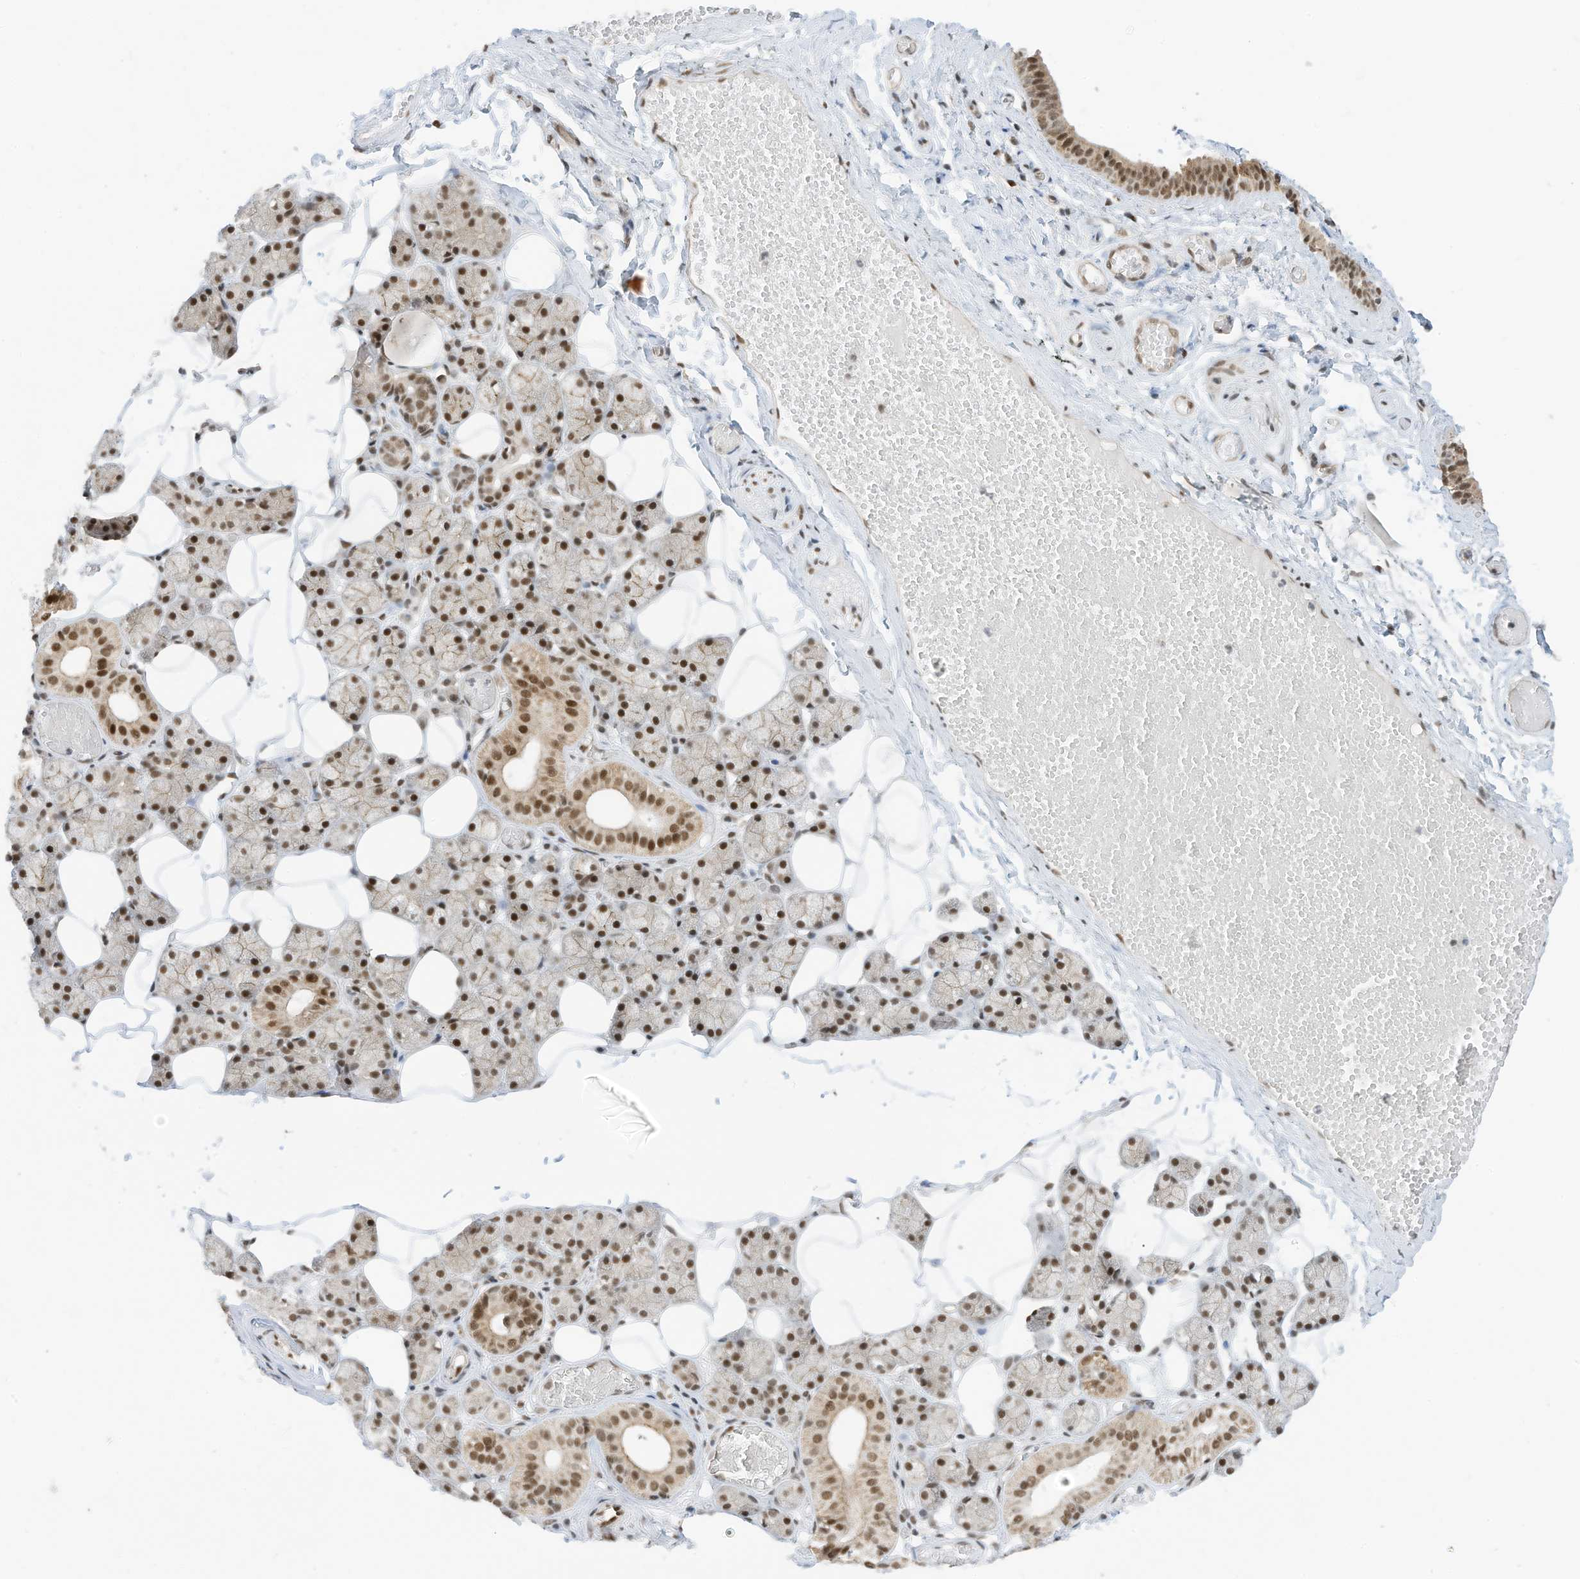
{"staining": {"intensity": "moderate", "quantity": "25%-75%", "location": "cytoplasmic/membranous,nuclear"}, "tissue": "salivary gland", "cell_type": "Glandular cells", "image_type": "normal", "snomed": [{"axis": "morphology", "description": "Normal tissue, NOS"}, {"axis": "topography", "description": "Salivary gland"}], "caption": "Moderate cytoplasmic/membranous,nuclear protein expression is appreciated in approximately 25%-75% of glandular cells in salivary gland. The staining was performed using DAB to visualize the protein expression in brown, while the nuclei were stained in blue with hematoxylin (Magnification: 20x).", "gene": "AURKAIP1", "patient": {"sex": "female", "age": 33}}